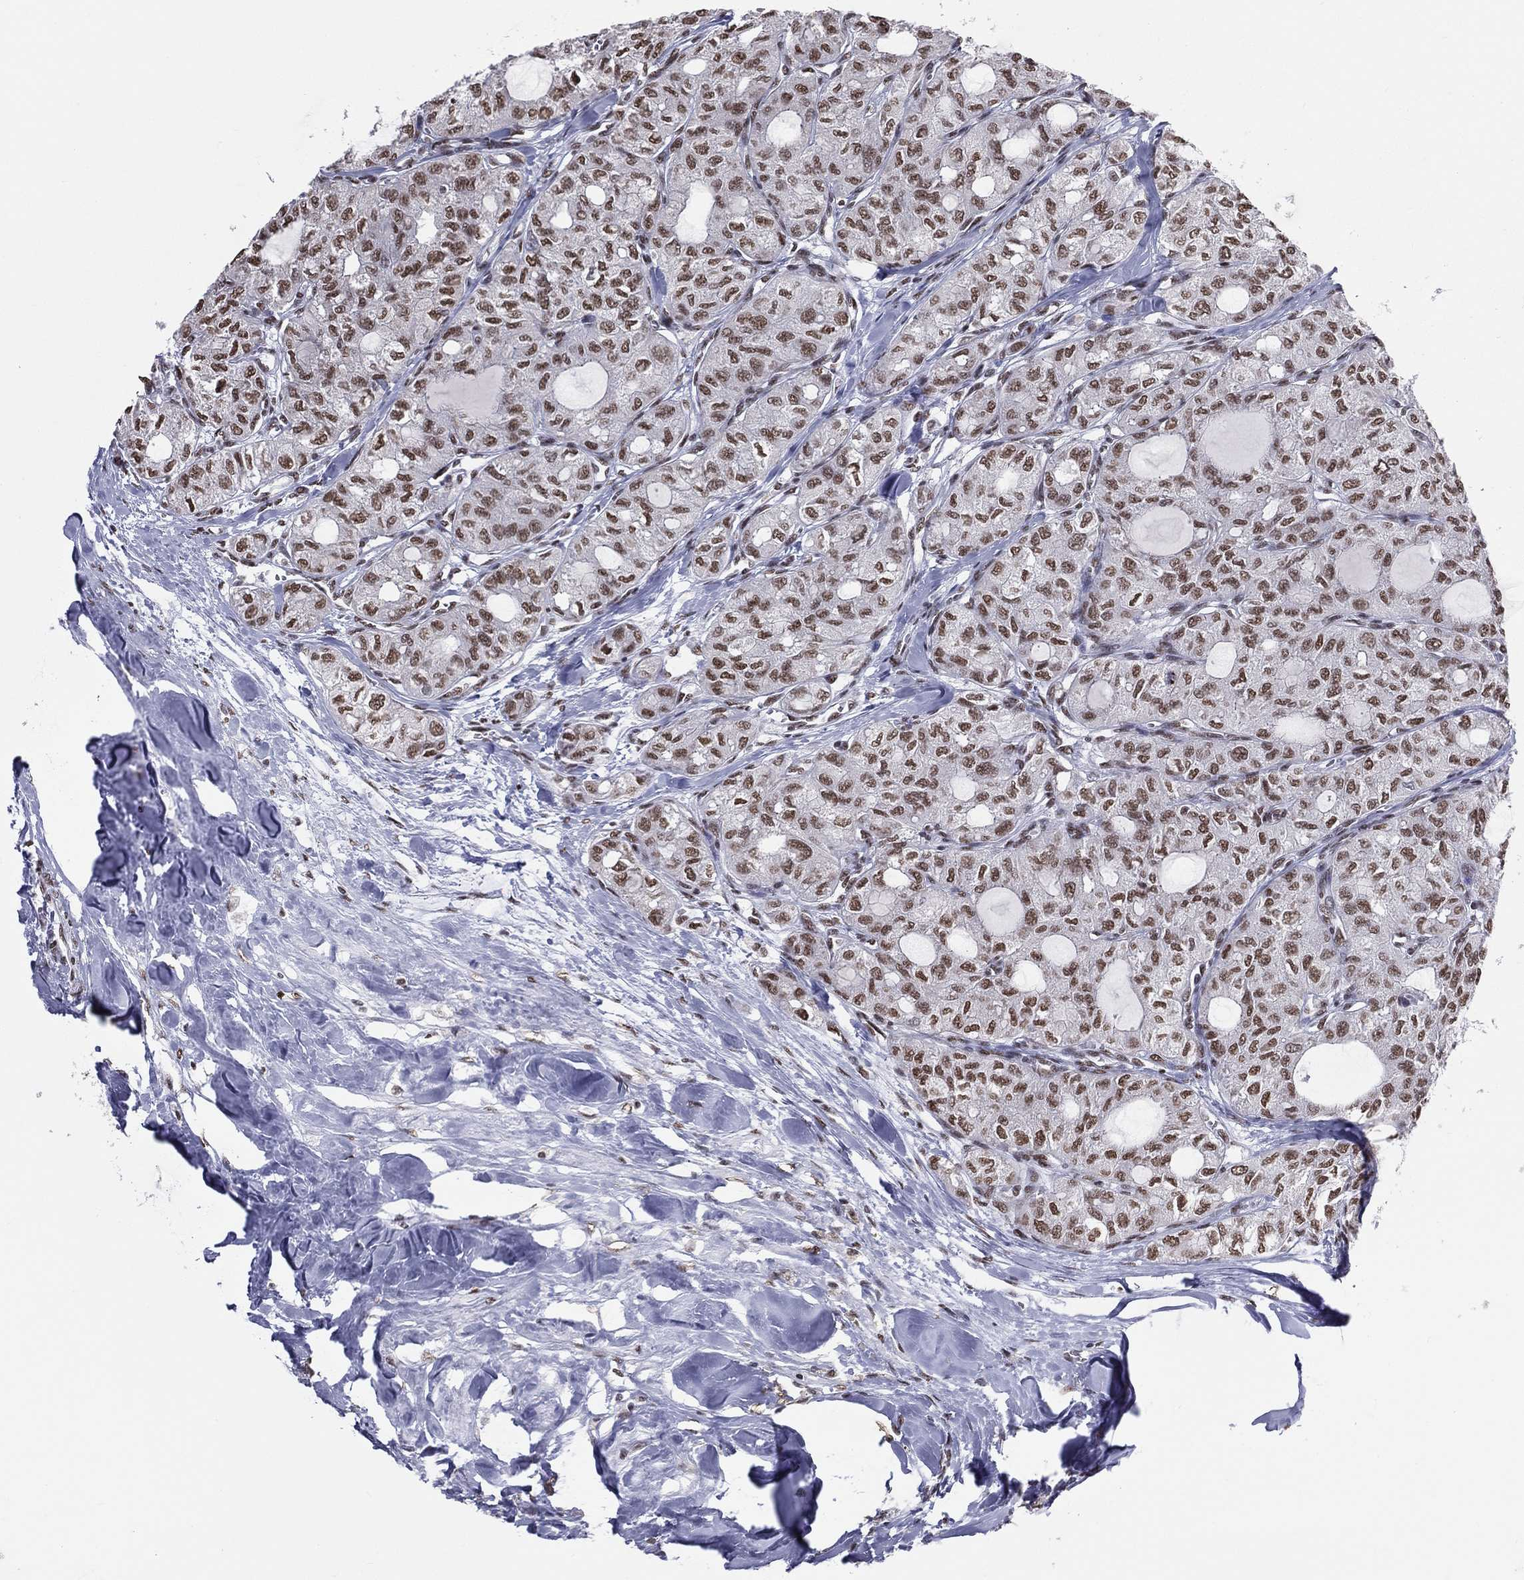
{"staining": {"intensity": "moderate", "quantity": "25%-75%", "location": "nuclear"}, "tissue": "thyroid cancer", "cell_type": "Tumor cells", "image_type": "cancer", "snomed": [{"axis": "morphology", "description": "Follicular adenoma carcinoma, NOS"}, {"axis": "topography", "description": "Thyroid gland"}], "caption": "Human thyroid cancer (follicular adenoma carcinoma) stained with a protein marker demonstrates moderate staining in tumor cells.", "gene": "ZNF7", "patient": {"sex": "male", "age": 75}}